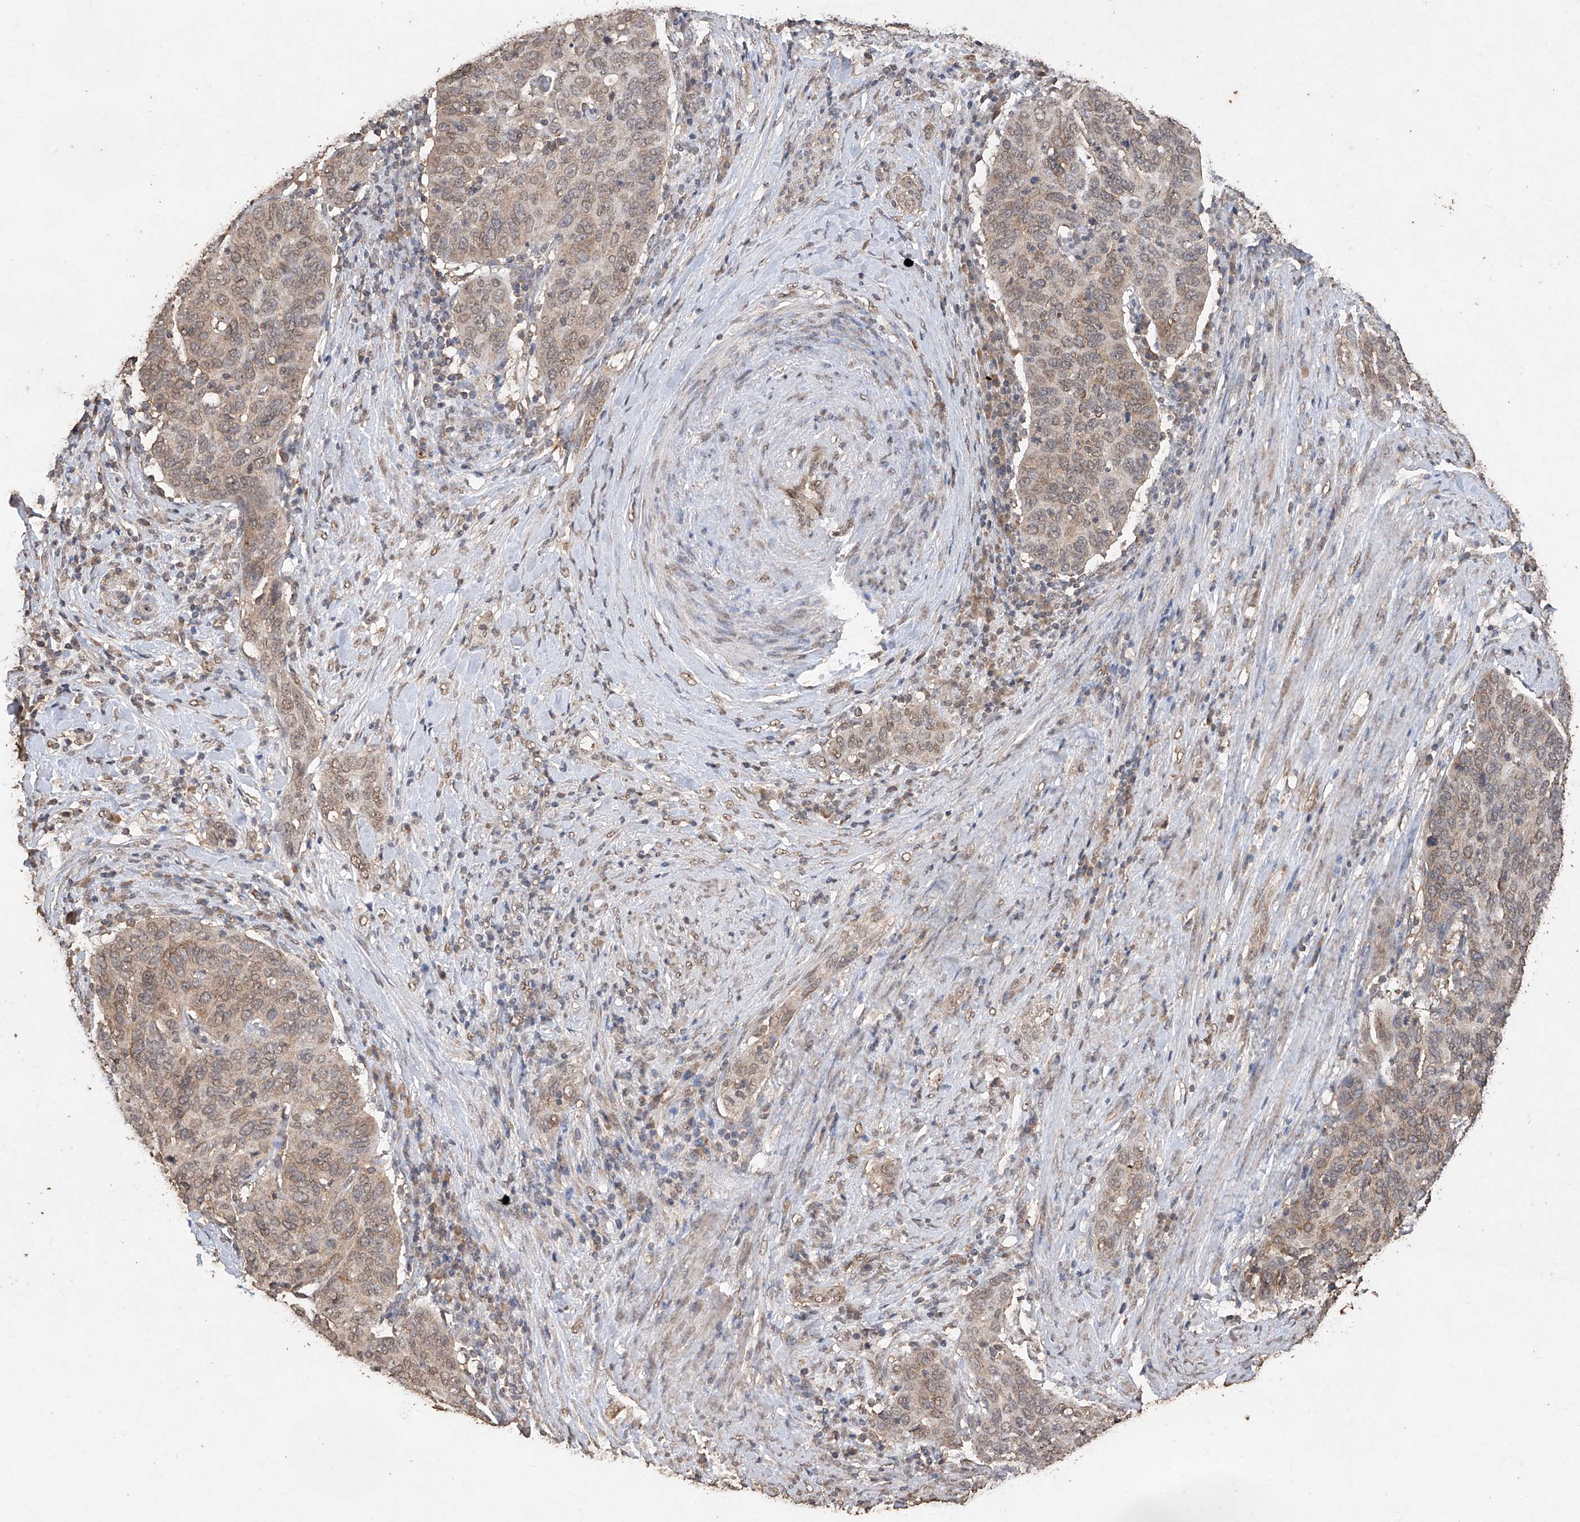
{"staining": {"intensity": "weak", "quantity": ">75%", "location": "cytoplasmic/membranous,nuclear"}, "tissue": "cervical cancer", "cell_type": "Tumor cells", "image_type": "cancer", "snomed": [{"axis": "morphology", "description": "Squamous cell carcinoma, NOS"}, {"axis": "topography", "description": "Cervix"}], "caption": "This micrograph displays immunohistochemistry staining of human squamous cell carcinoma (cervical), with low weak cytoplasmic/membranous and nuclear expression in about >75% of tumor cells.", "gene": "ELOVL1", "patient": {"sex": "female", "age": 60}}